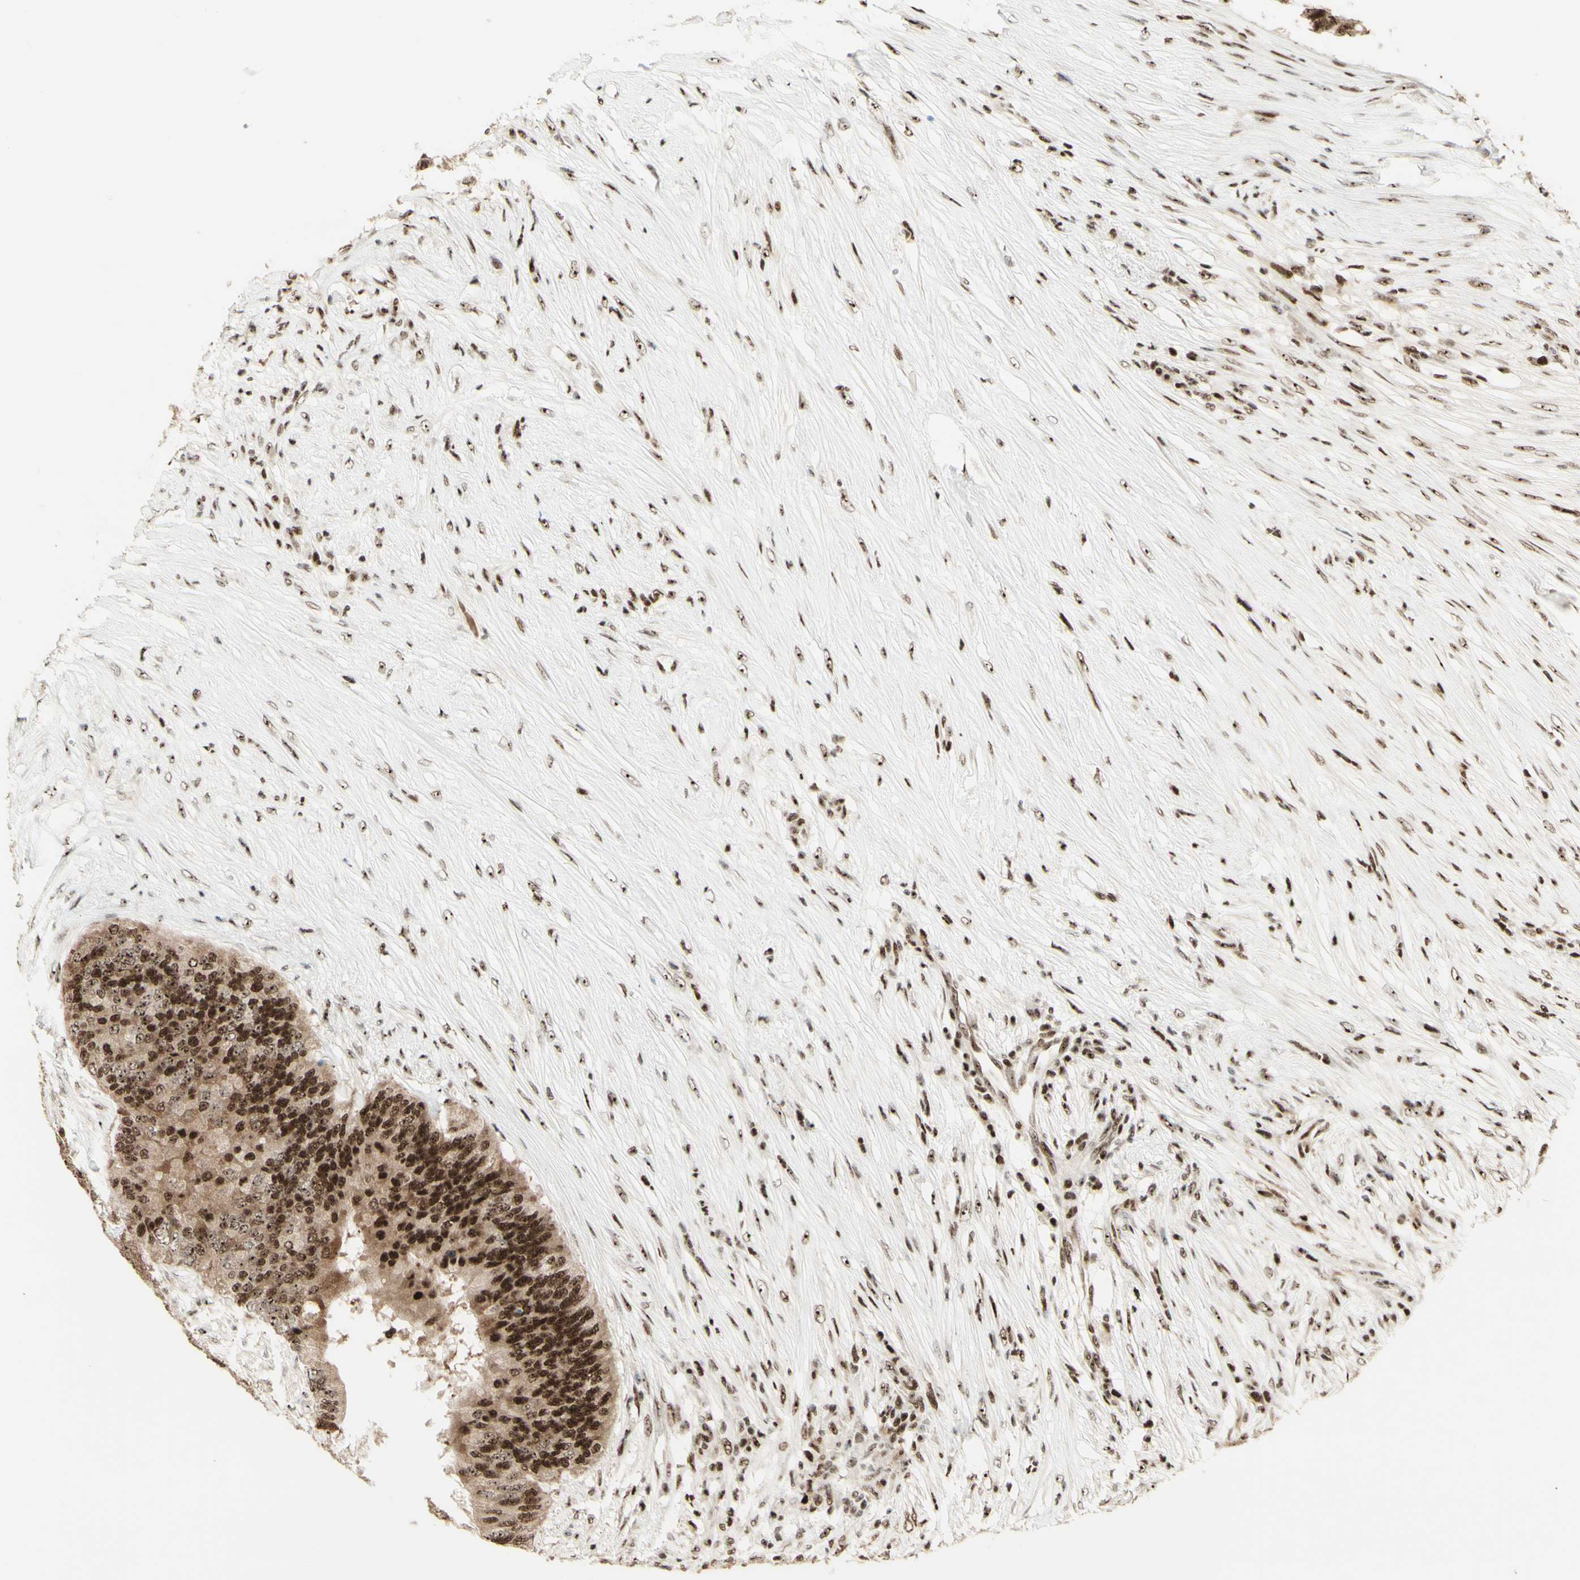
{"staining": {"intensity": "strong", "quantity": ">75%", "location": "cytoplasmic/membranous,nuclear"}, "tissue": "colorectal cancer", "cell_type": "Tumor cells", "image_type": "cancer", "snomed": [{"axis": "morphology", "description": "Adenocarcinoma, NOS"}, {"axis": "topography", "description": "Colon"}], "caption": "Adenocarcinoma (colorectal) stained with DAB immunohistochemistry (IHC) reveals high levels of strong cytoplasmic/membranous and nuclear staining in about >75% of tumor cells.", "gene": "DHX9", "patient": {"sex": "male", "age": 71}}